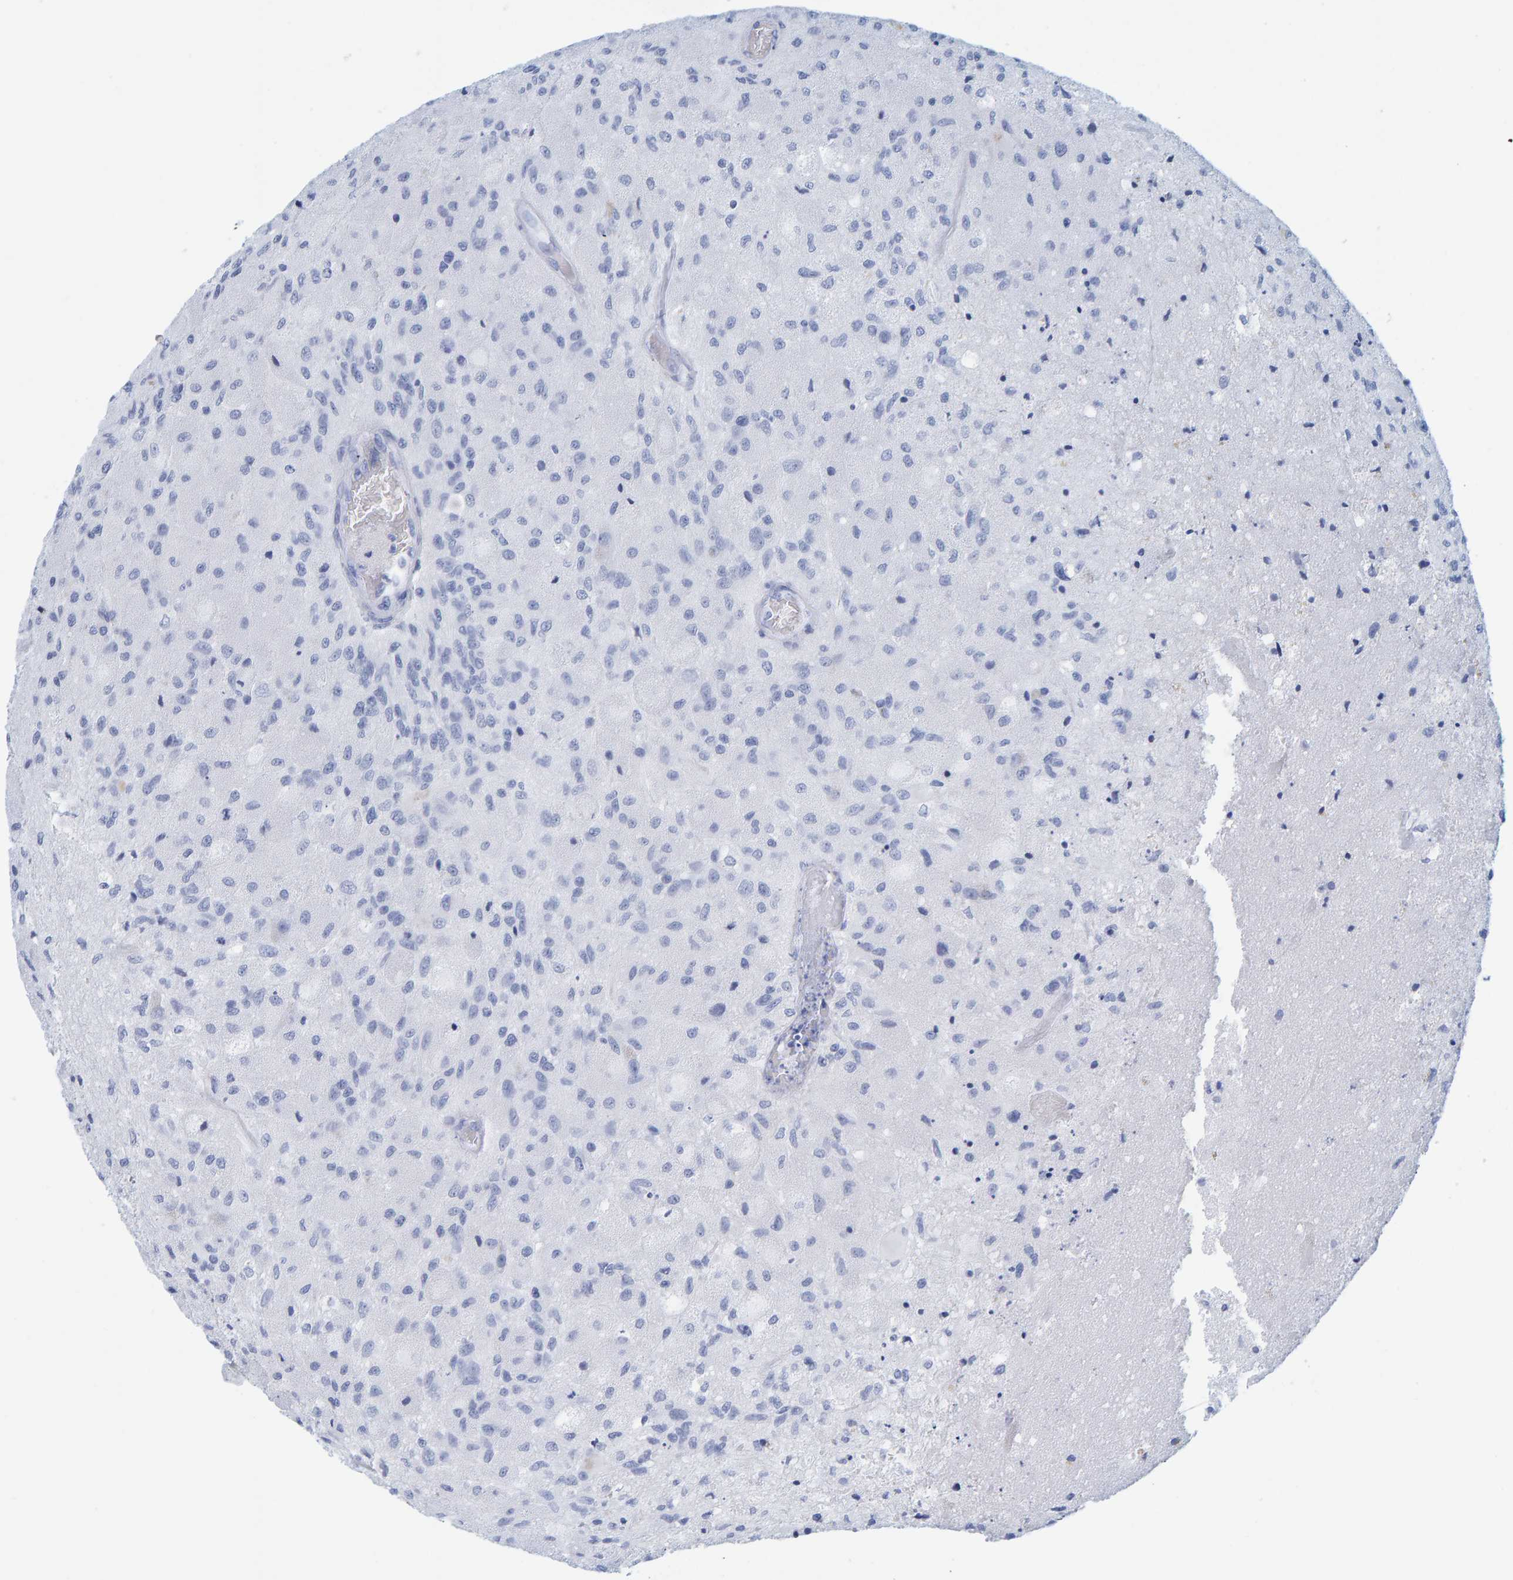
{"staining": {"intensity": "negative", "quantity": "none", "location": "none"}, "tissue": "glioma", "cell_type": "Tumor cells", "image_type": "cancer", "snomed": [{"axis": "morphology", "description": "Normal tissue, NOS"}, {"axis": "morphology", "description": "Glioma, malignant, High grade"}, {"axis": "topography", "description": "Cerebral cortex"}], "caption": "High power microscopy image of an immunohistochemistry micrograph of glioma, revealing no significant positivity in tumor cells.", "gene": "SFTPC", "patient": {"sex": "male", "age": 77}}